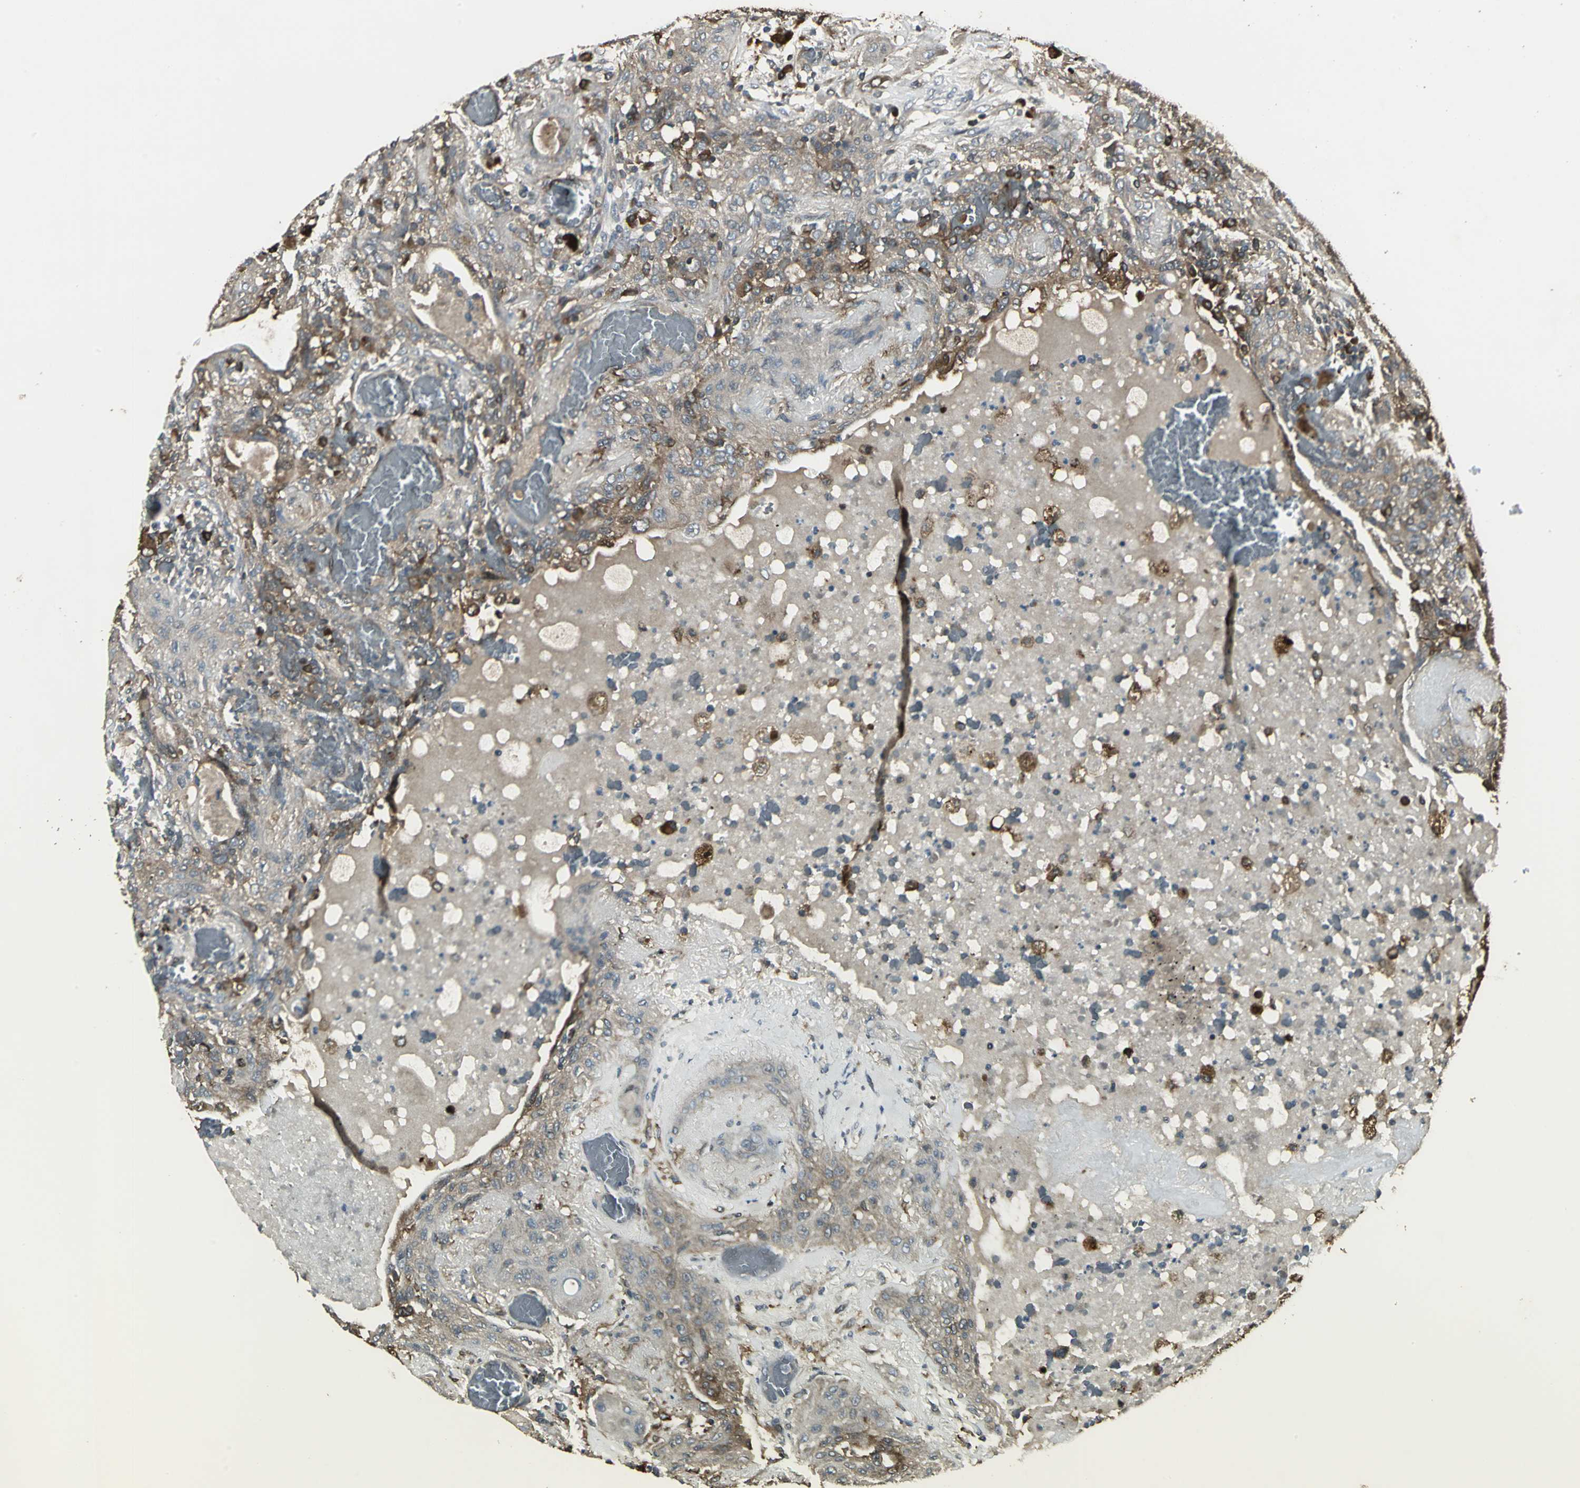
{"staining": {"intensity": "moderate", "quantity": ">75%", "location": "cytoplasmic/membranous"}, "tissue": "lung cancer", "cell_type": "Tumor cells", "image_type": "cancer", "snomed": [{"axis": "morphology", "description": "Squamous cell carcinoma, NOS"}, {"axis": "topography", "description": "Lung"}], "caption": "Tumor cells display moderate cytoplasmic/membranous expression in approximately >75% of cells in squamous cell carcinoma (lung). (DAB = brown stain, brightfield microscopy at high magnification).", "gene": "PRXL2B", "patient": {"sex": "female", "age": 47}}